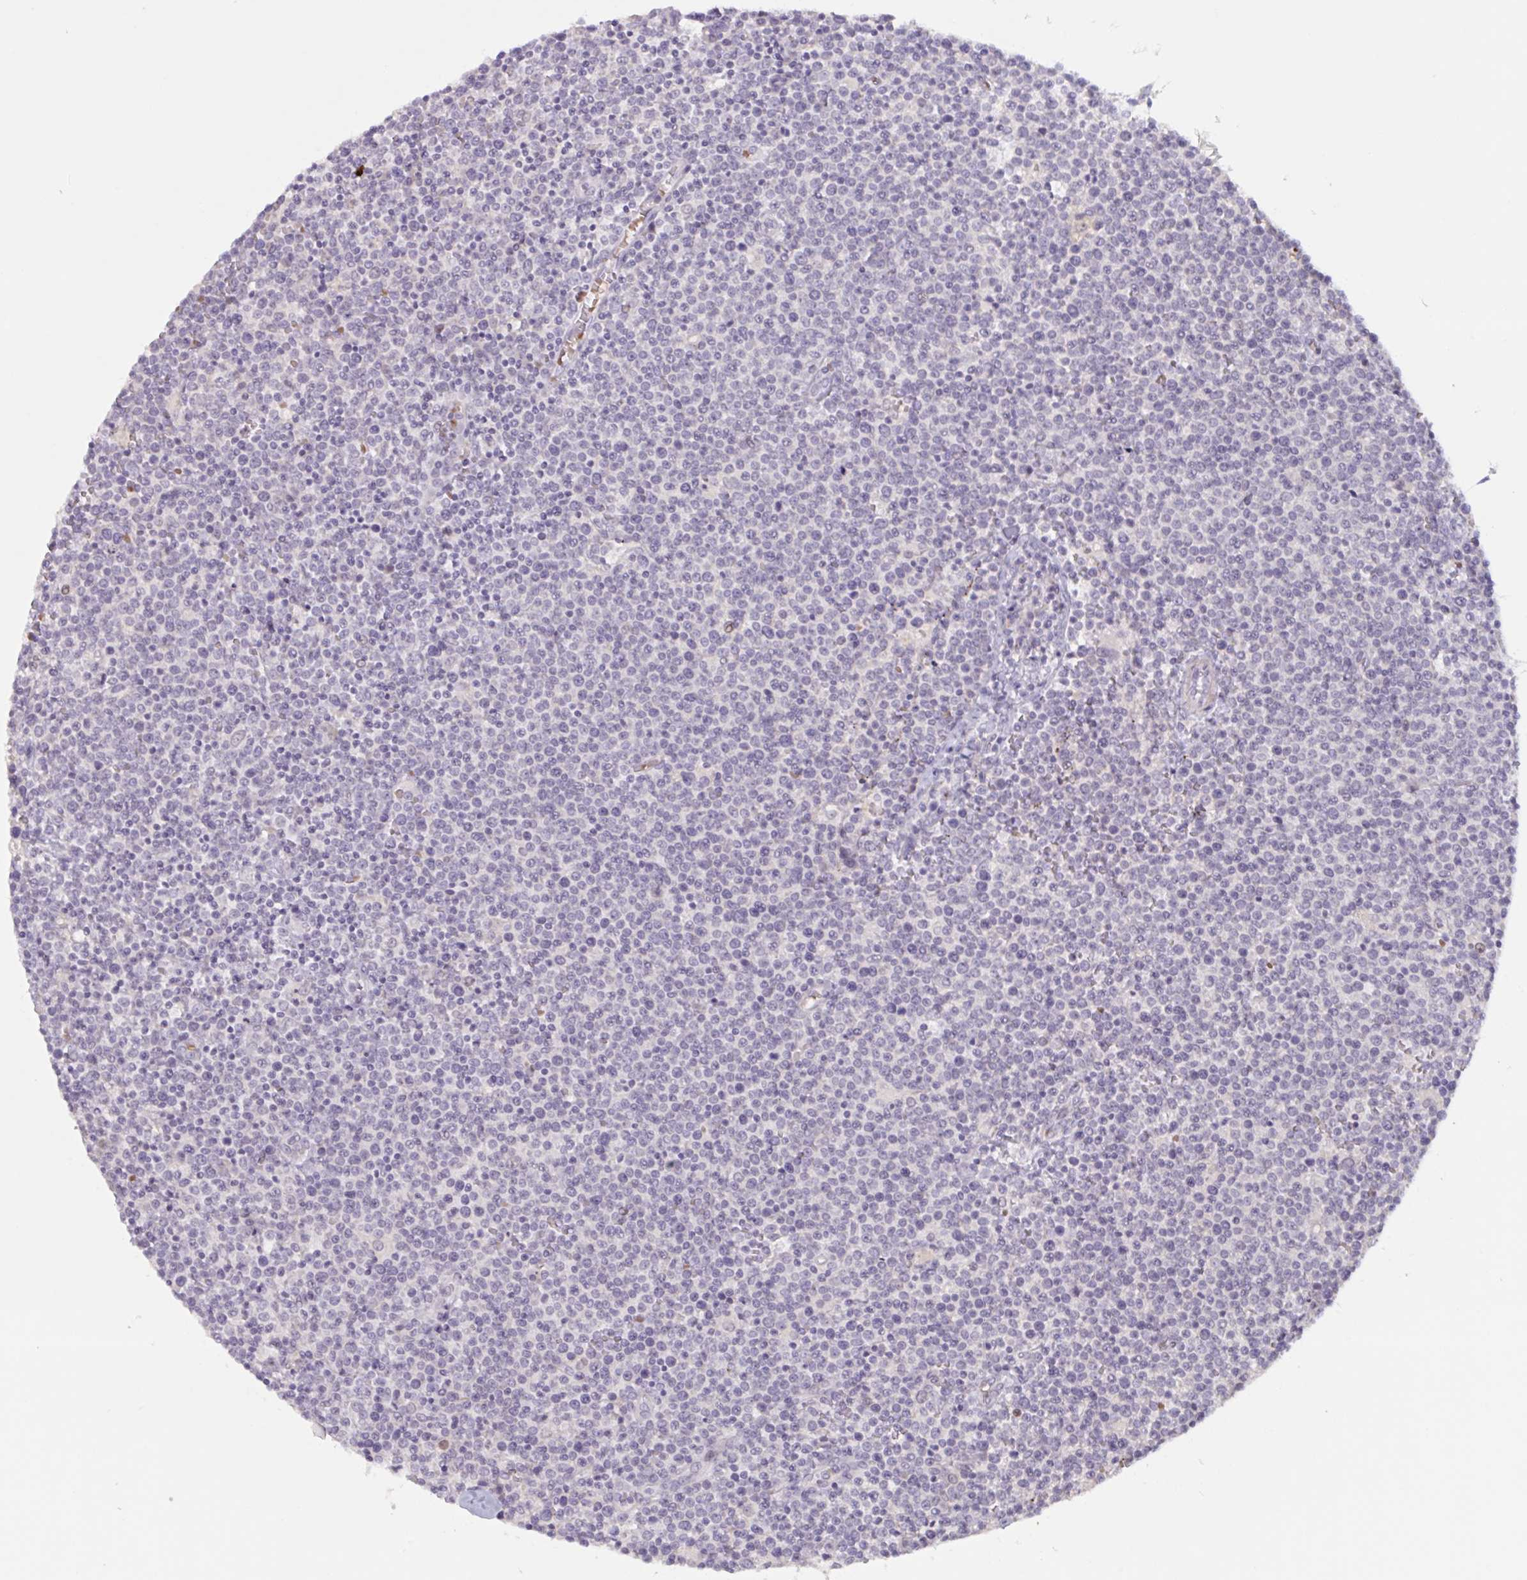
{"staining": {"intensity": "negative", "quantity": "none", "location": "none"}, "tissue": "lymphoma", "cell_type": "Tumor cells", "image_type": "cancer", "snomed": [{"axis": "morphology", "description": "Malignant lymphoma, non-Hodgkin's type, High grade"}, {"axis": "topography", "description": "Lymph node"}], "caption": "Immunohistochemistry of malignant lymphoma, non-Hodgkin's type (high-grade) reveals no staining in tumor cells. (DAB IHC with hematoxylin counter stain).", "gene": "RFPL4B", "patient": {"sex": "male", "age": 61}}